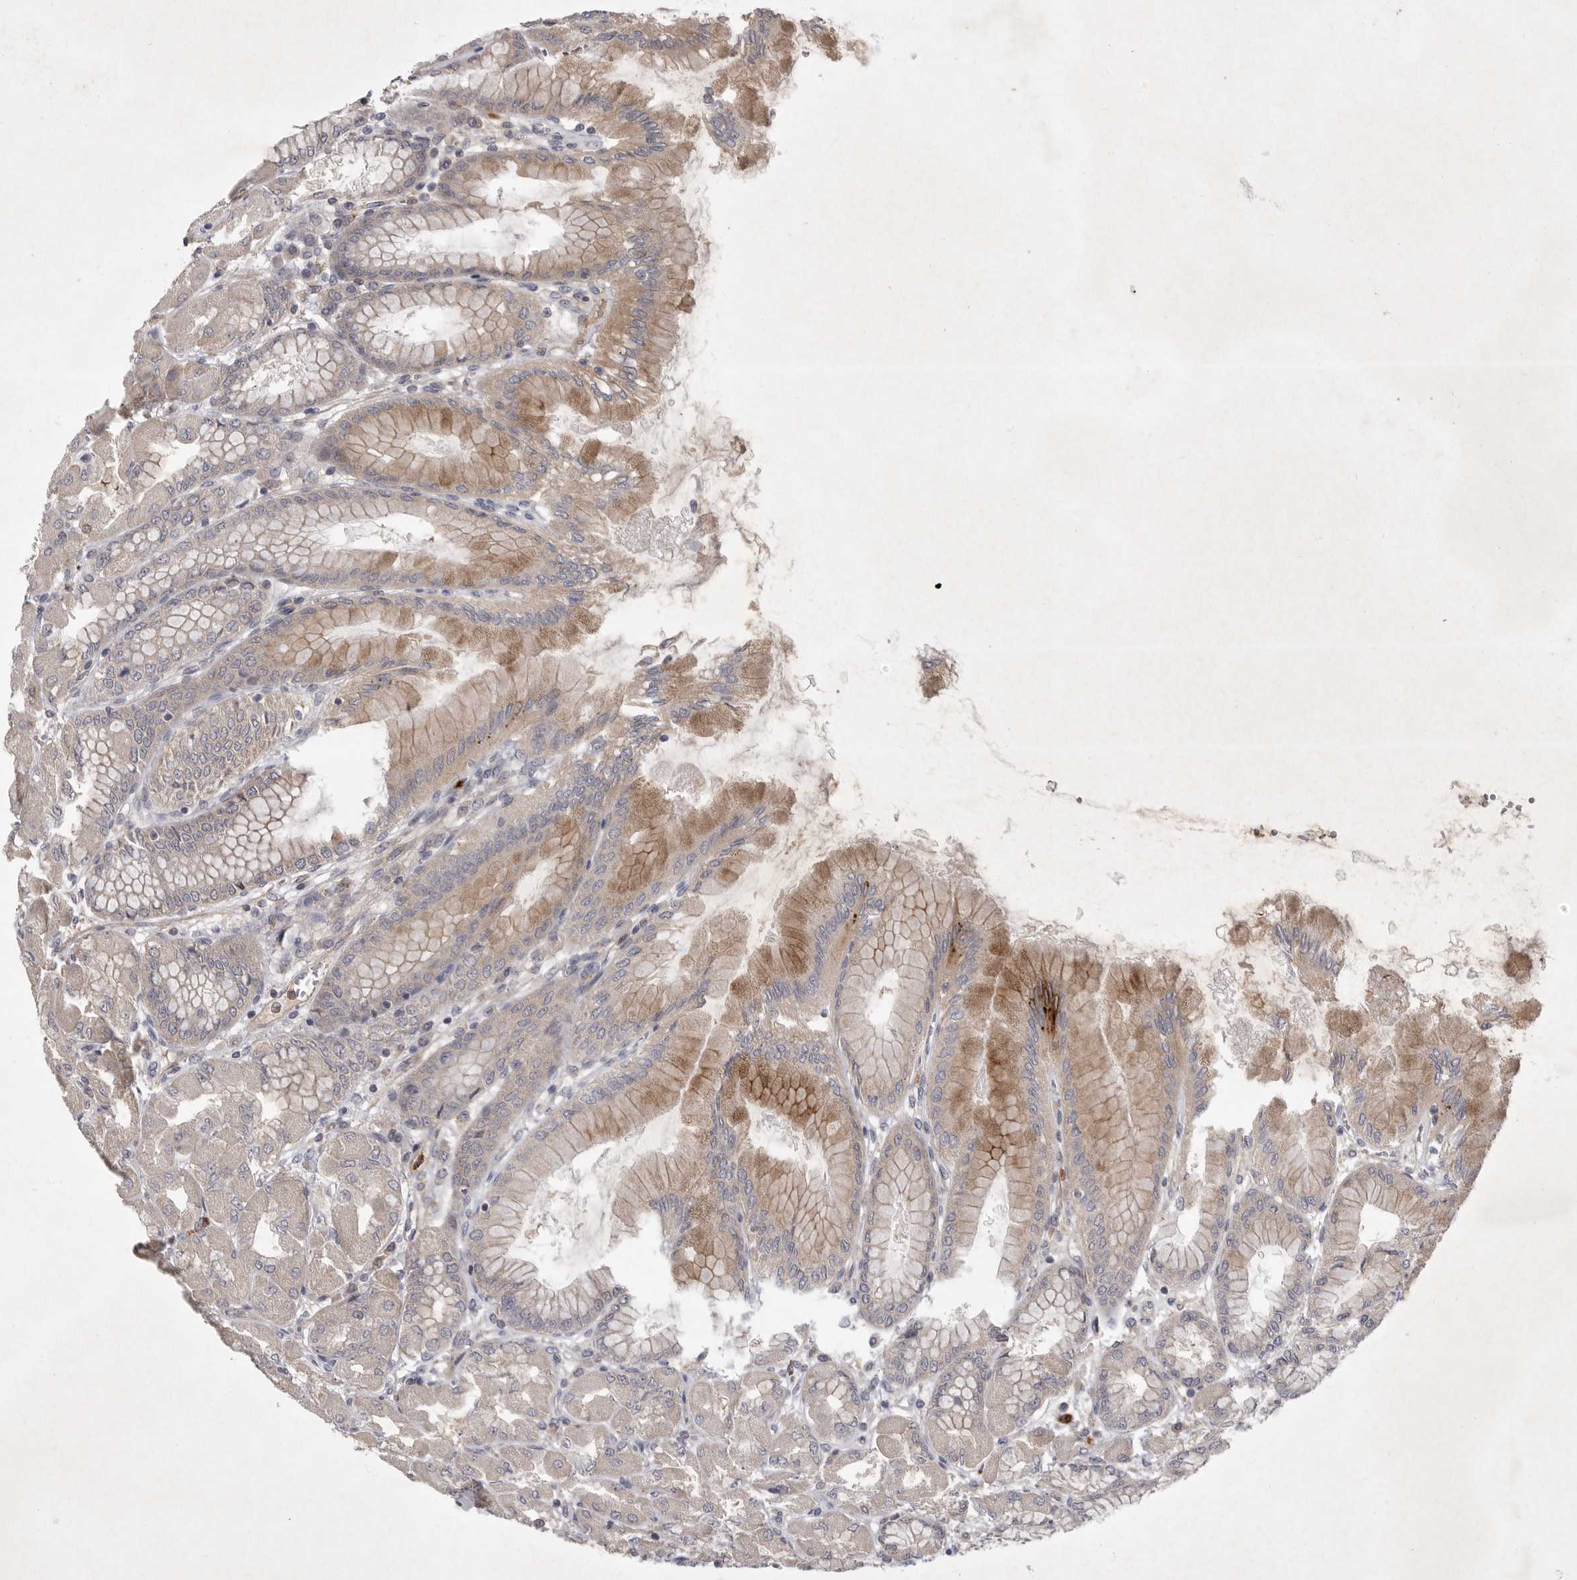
{"staining": {"intensity": "moderate", "quantity": "25%-75%", "location": "cytoplasmic/membranous"}, "tissue": "stomach", "cell_type": "Glandular cells", "image_type": "normal", "snomed": [{"axis": "morphology", "description": "Normal tissue, NOS"}, {"axis": "topography", "description": "Stomach, upper"}], "caption": "Protein analysis of normal stomach demonstrates moderate cytoplasmic/membranous staining in approximately 25%-75% of glandular cells.", "gene": "UBE3D", "patient": {"sex": "female", "age": 56}}